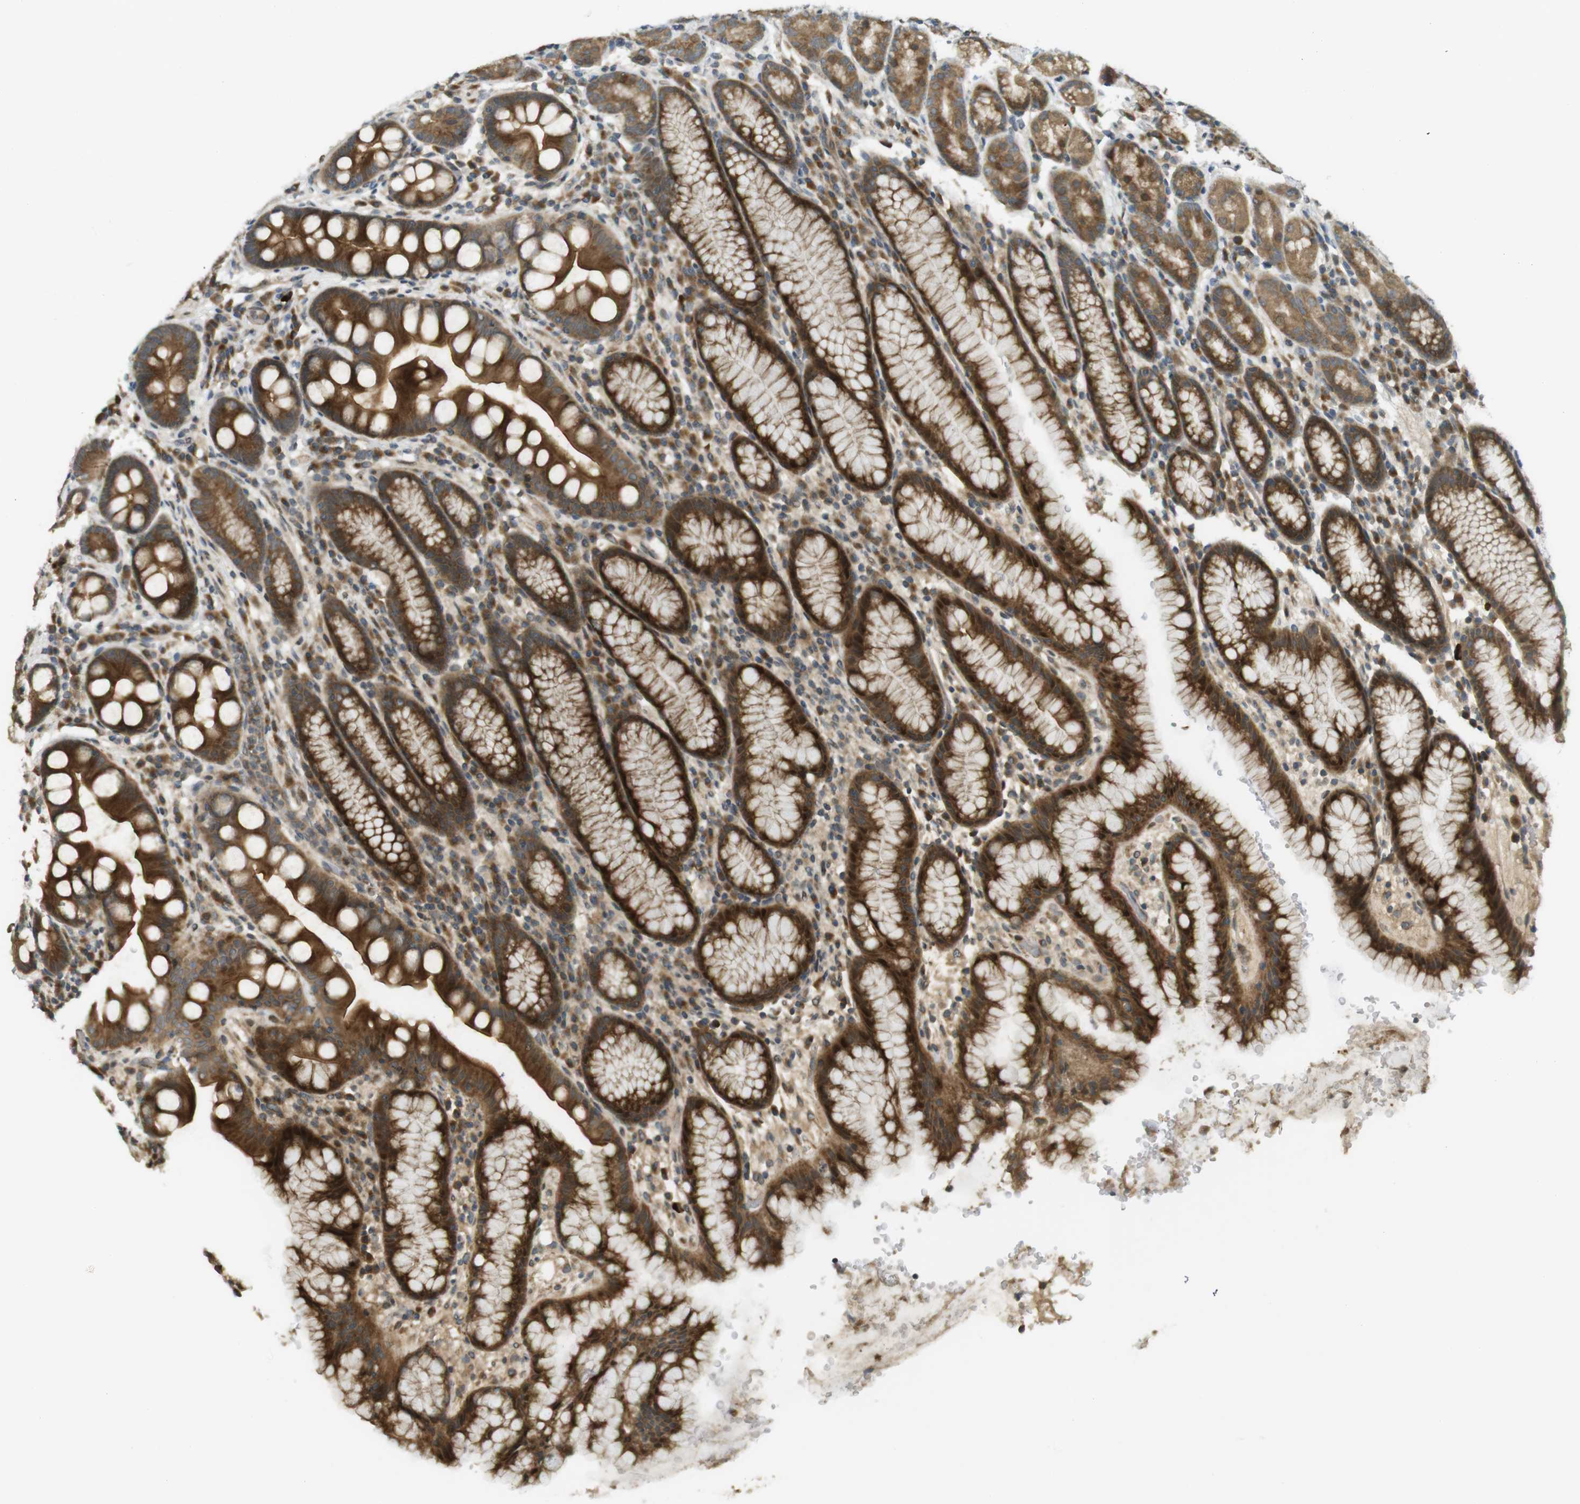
{"staining": {"intensity": "strong", "quantity": ">75%", "location": "cytoplasmic/membranous"}, "tissue": "stomach", "cell_type": "Glandular cells", "image_type": "normal", "snomed": [{"axis": "morphology", "description": "Normal tissue, NOS"}, {"axis": "topography", "description": "Stomach, lower"}], "caption": "The image shows a brown stain indicating the presence of a protein in the cytoplasmic/membranous of glandular cells in stomach. (DAB (3,3'-diaminobenzidine) = brown stain, brightfield microscopy at high magnification).", "gene": "CLRN3", "patient": {"sex": "male", "age": 52}}